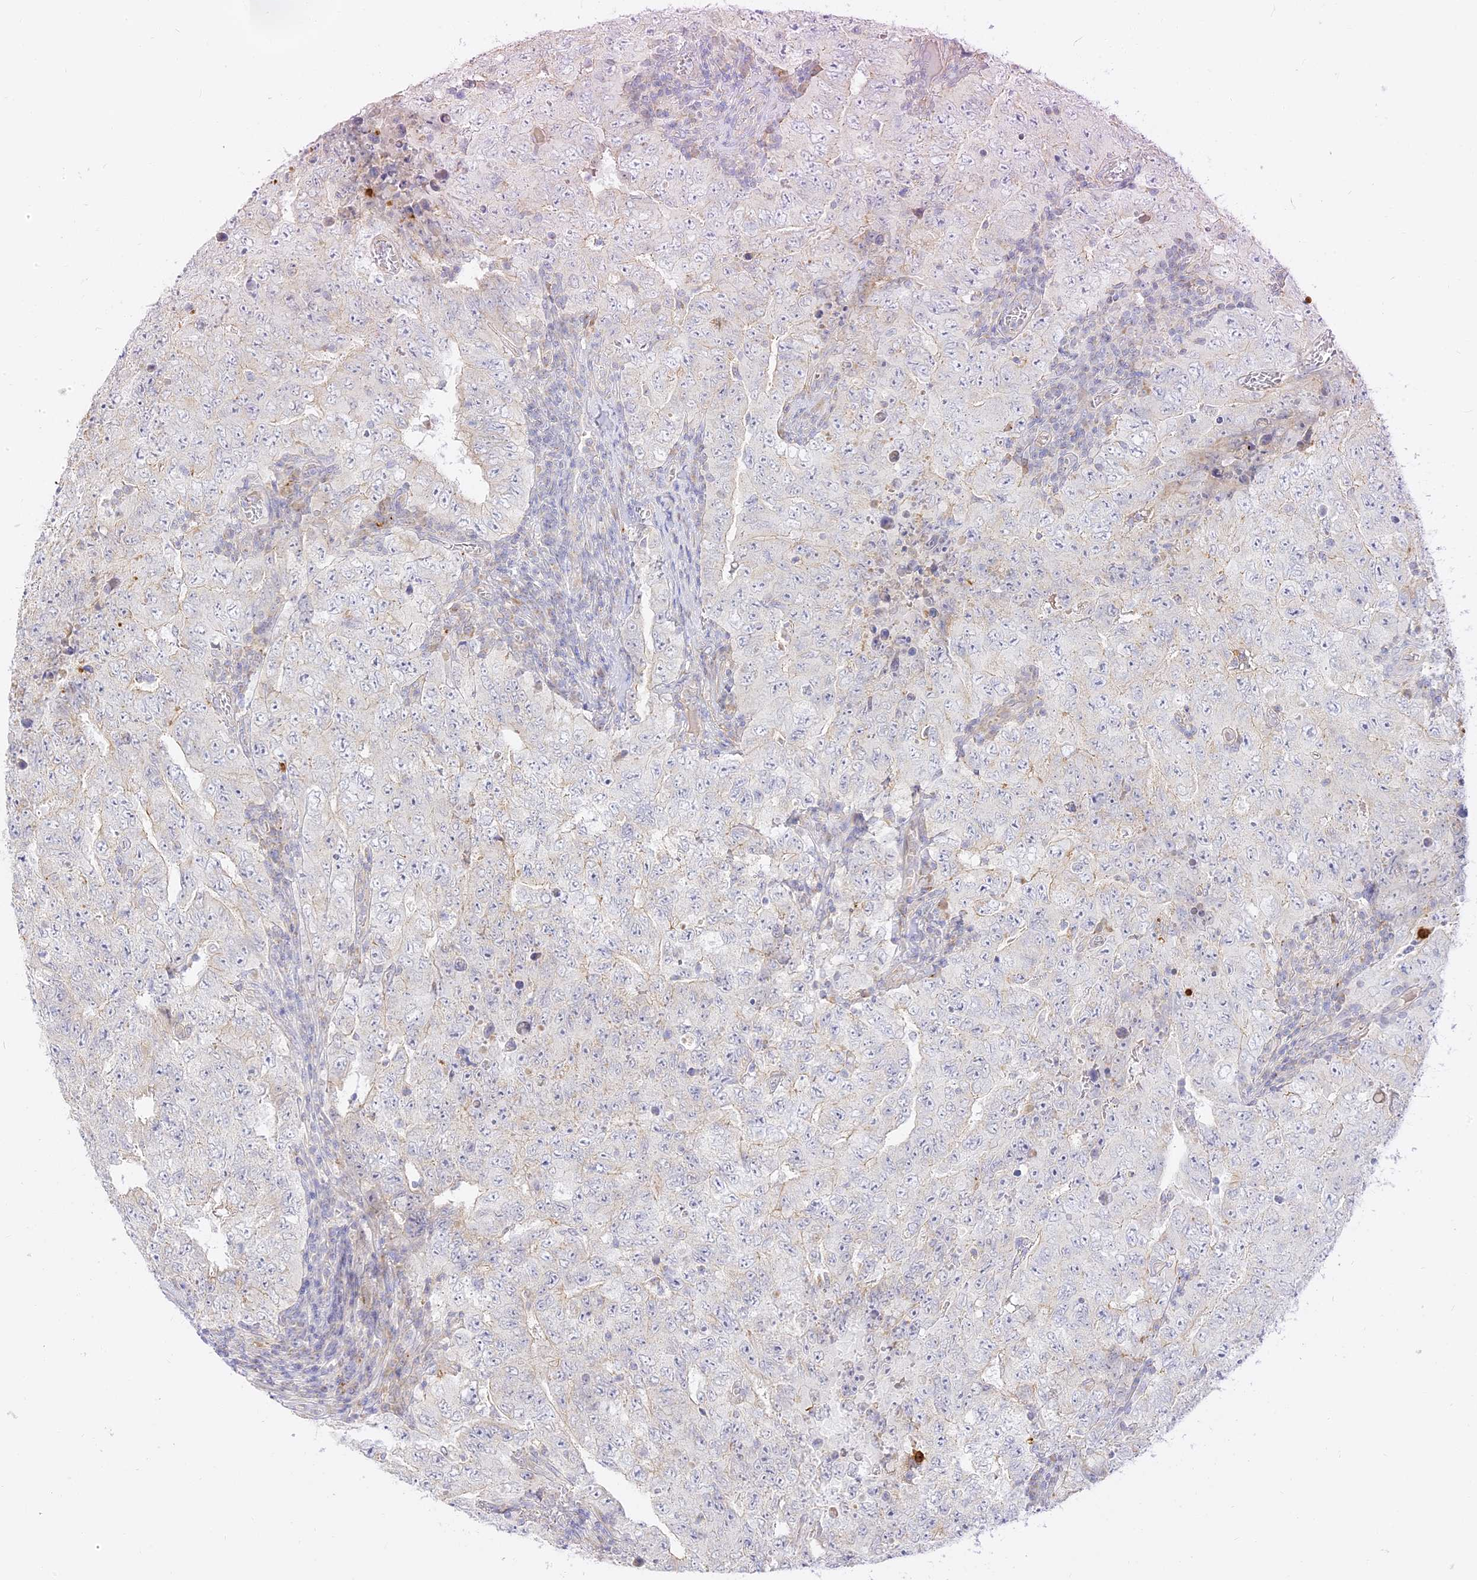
{"staining": {"intensity": "weak", "quantity": "<25%", "location": "cytoplasmic/membranous"}, "tissue": "testis cancer", "cell_type": "Tumor cells", "image_type": "cancer", "snomed": [{"axis": "morphology", "description": "Carcinoma, Embryonal, NOS"}, {"axis": "topography", "description": "Testis"}], "caption": "DAB immunohistochemical staining of testis cancer reveals no significant expression in tumor cells.", "gene": "LRRC15", "patient": {"sex": "male", "age": 26}}